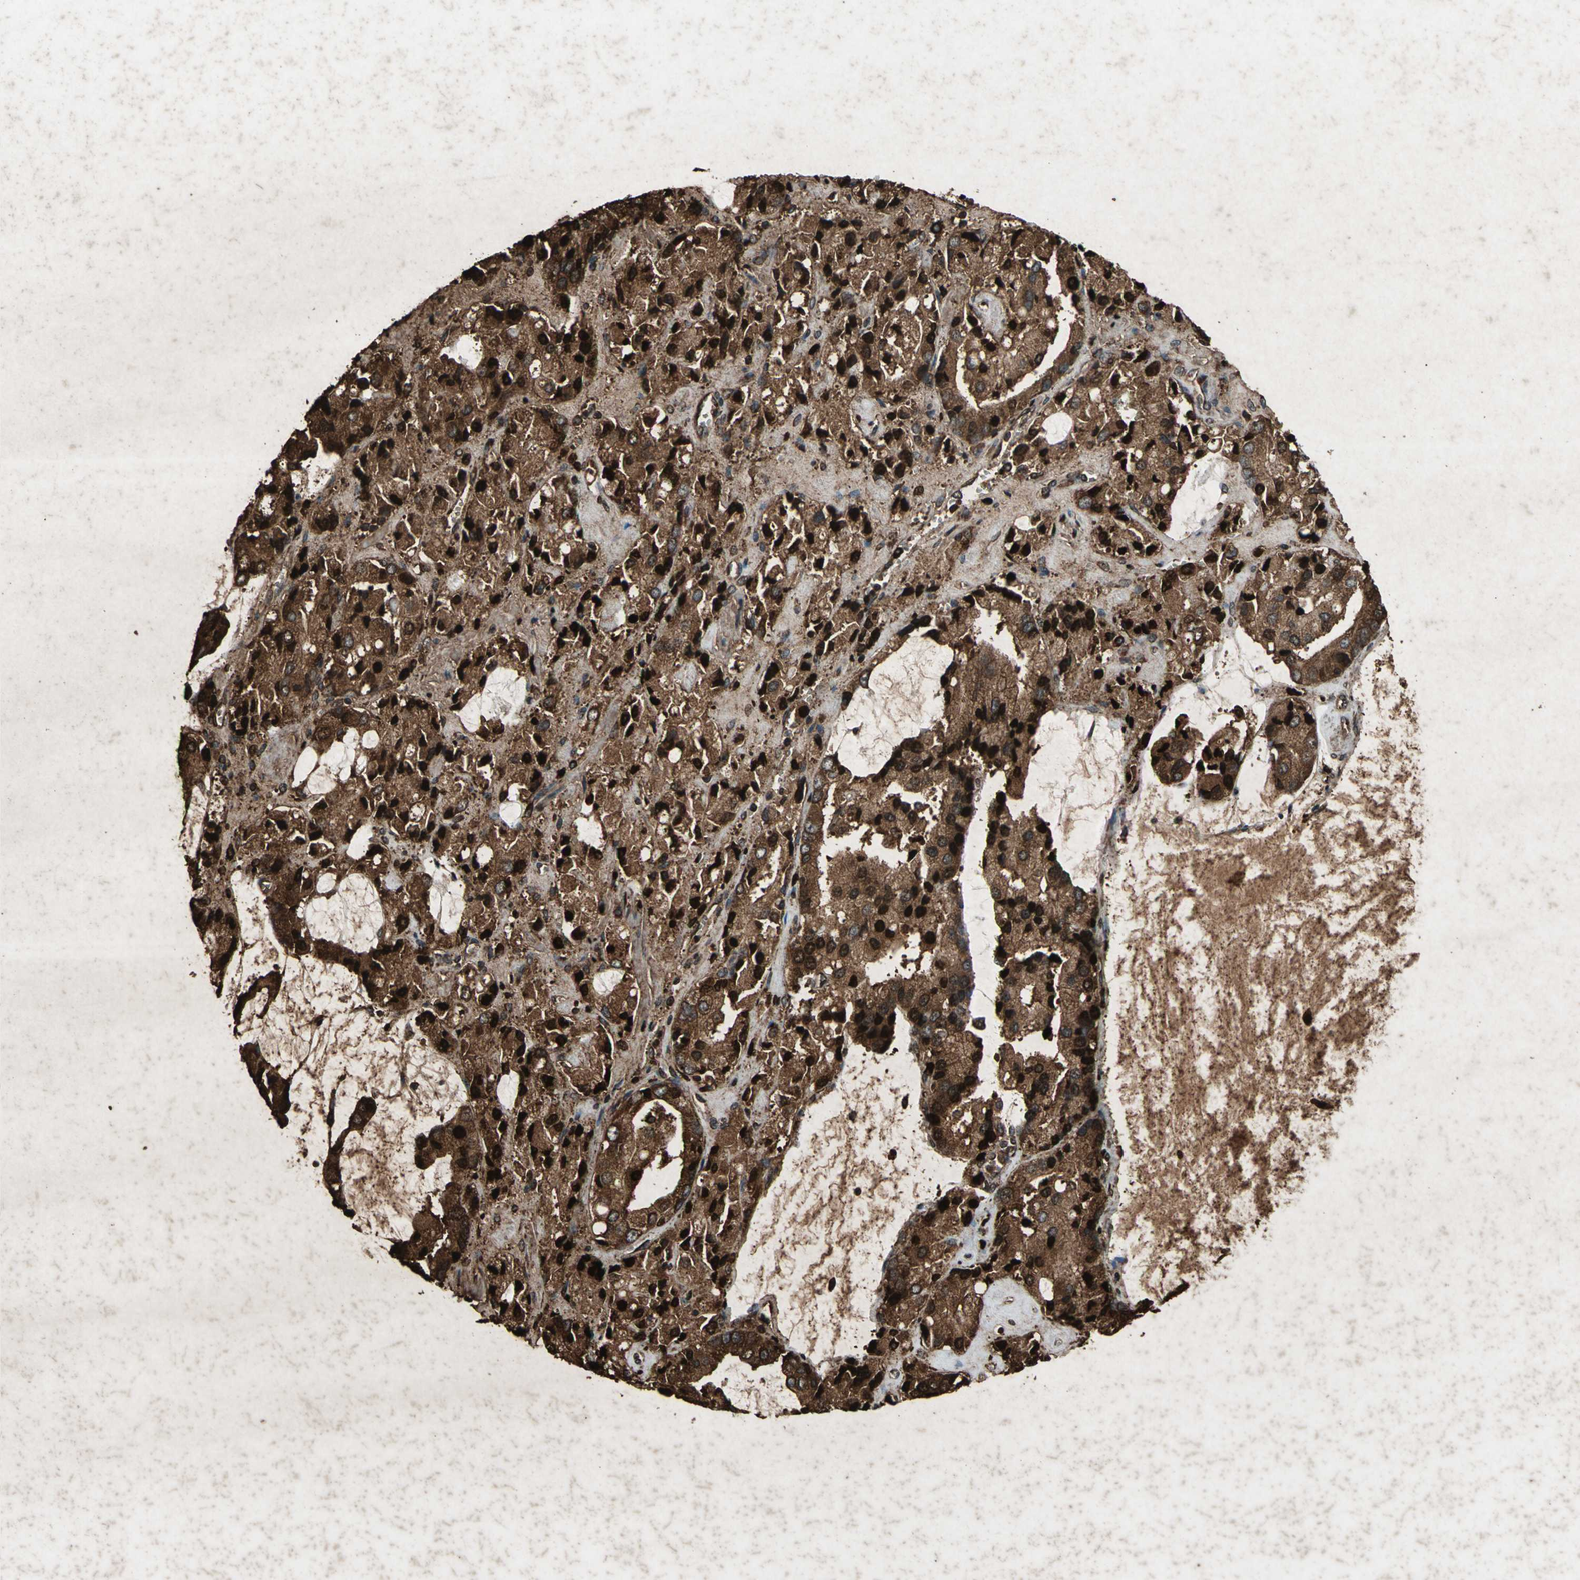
{"staining": {"intensity": "strong", "quantity": ">75%", "location": "cytoplasmic/membranous,nuclear"}, "tissue": "prostate cancer", "cell_type": "Tumor cells", "image_type": "cancer", "snomed": [{"axis": "morphology", "description": "Adenocarcinoma, High grade"}, {"axis": "topography", "description": "Prostate"}], "caption": "Strong cytoplasmic/membranous and nuclear positivity for a protein is identified in approximately >75% of tumor cells of prostate cancer using immunohistochemistry (IHC).", "gene": "SEPTIN4", "patient": {"sex": "male", "age": 67}}